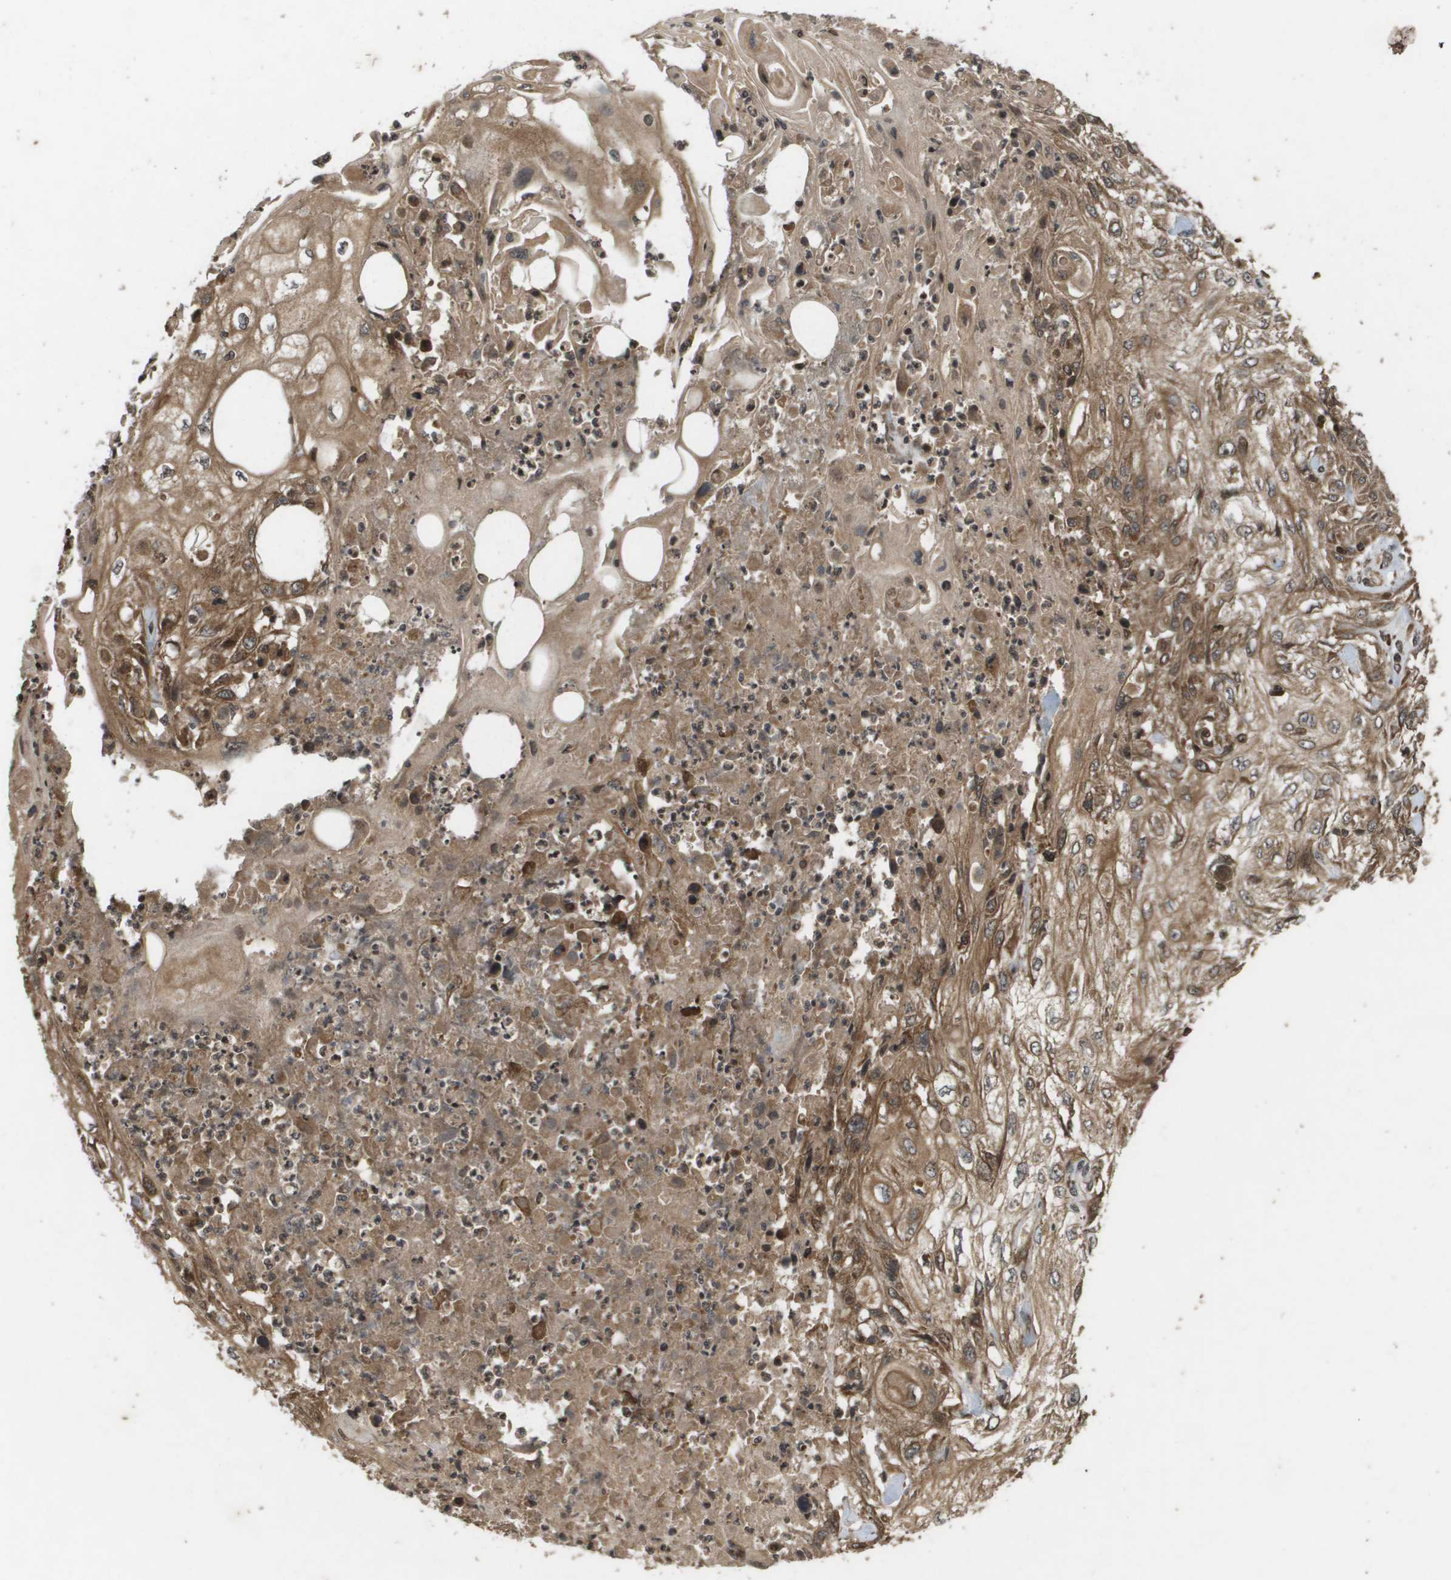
{"staining": {"intensity": "moderate", "quantity": ">75%", "location": "cytoplasmic/membranous"}, "tissue": "skin cancer", "cell_type": "Tumor cells", "image_type": "cancer", "snomed": [{"axis": "morphology", "description": "Squamous cell carcinoma, NOS"}, {"axis": "topography", "description": "Skin"}], "caption": "A micrograph of human skin cancer (squamous cell carcinoma) stained for a protein reveals moderate cytoplasmic/membranous brown staining in tumor cells.", "gene": "KIF11", "patient": {"sex": "male", "age": 75}}